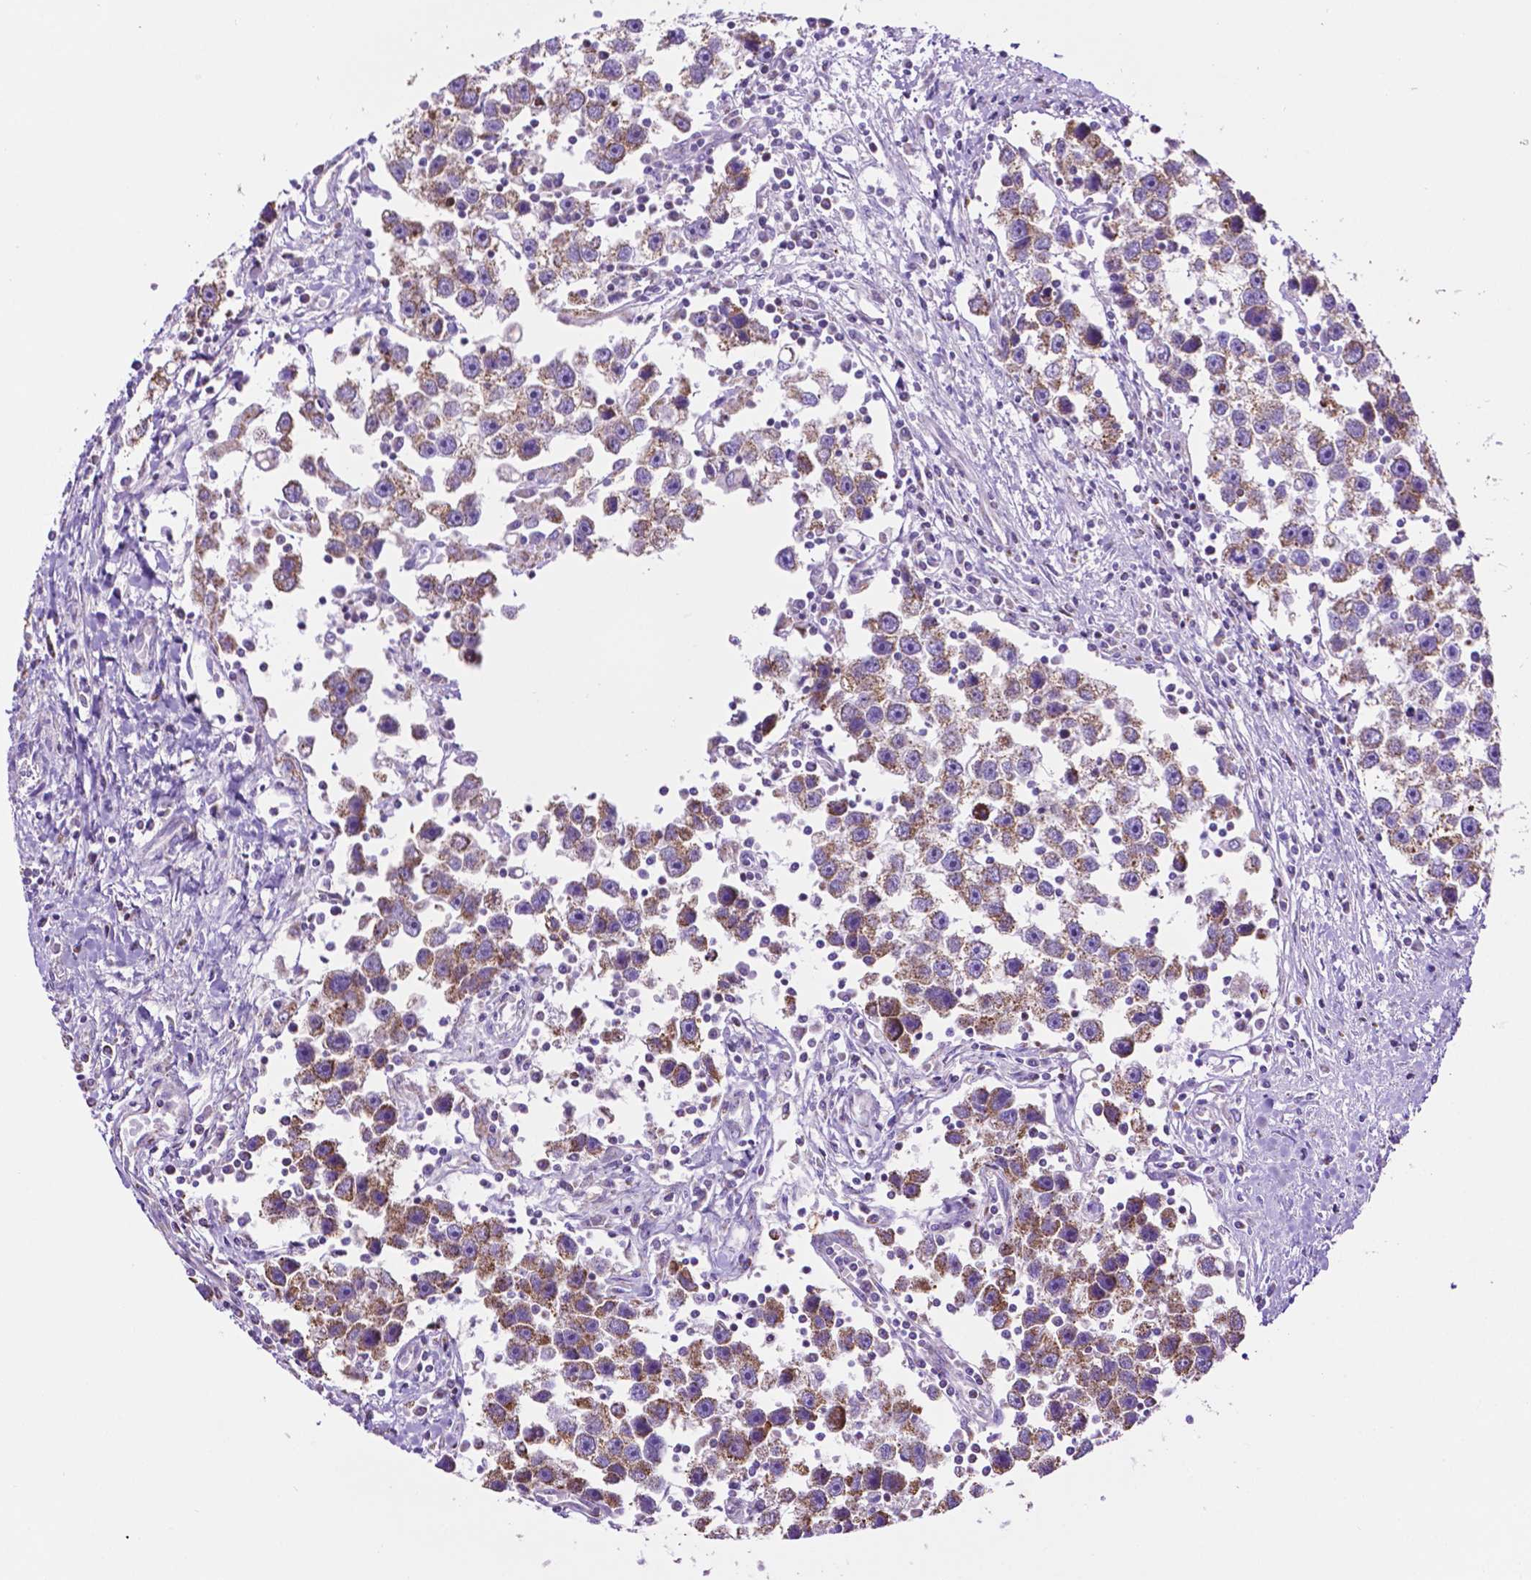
{"staining": {"intensity": "moderate", "quantity": ">75%", "location": "cytoplasmic/membranous"}, "tissue": "testis cancer", "cell_type": "Tumor cells", "image_type": "cancer", "snomed": [{"axis": "morphology", "description": "Seminoma, NOS"}, {"axis": "topography", "description": "Testis"}], "caption": "Protein expression analysis of human testis seminoma reveals moderate cytoplasmic/membranous staining in about >75% of tumor cells. (Brightfield microscopy of DAB IHC at high magnification).", "gene": "GDPD5", "patient": {"sex": "male", "age": 30}}